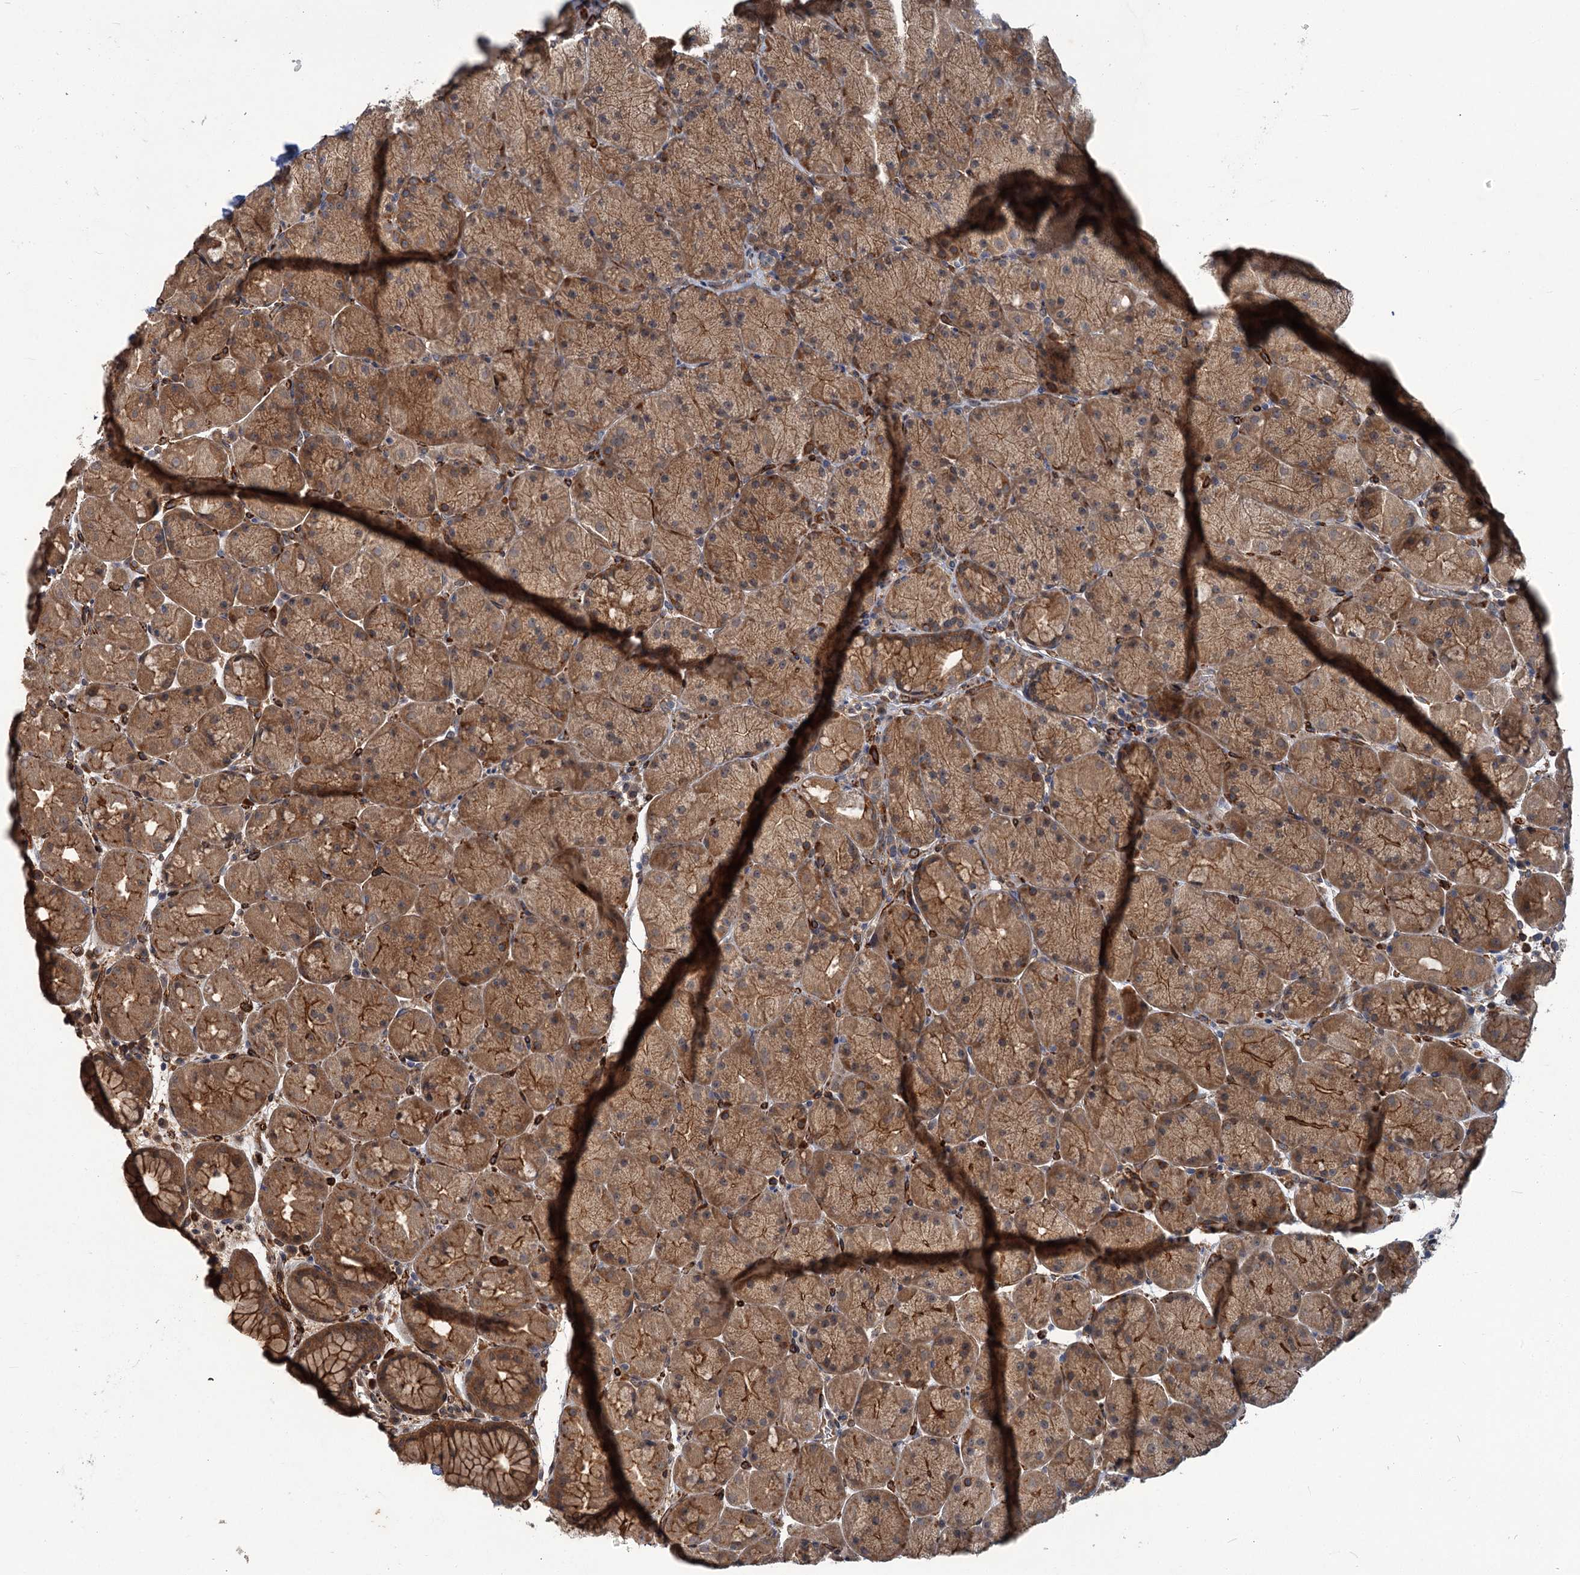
{"staining": {"intensity": "moderate", "quantity": ">75%", "location": "cytoplasmic/membranous"}, "tissue": "stomach", "cell_type": "Glandular cells", "image_type": "normal", "snomed": [{"axis": "morphology", "description": "Normal tissue, NOS"}, {"axis": "topography", "description": "Stomach, upper"}, {"axis": "topography", "description": "Stomach, lower"}], "caption": "Immunohistochemistry (IHC) micrograph of unremarkable stomach stained for a protein (brown), which demonstrates medium levels of moderate cytoplasmic/membranous positivity in about >75% of glandular cells.", "gene": "PKN2", "patient": {"sex": "male", "age": 67}}